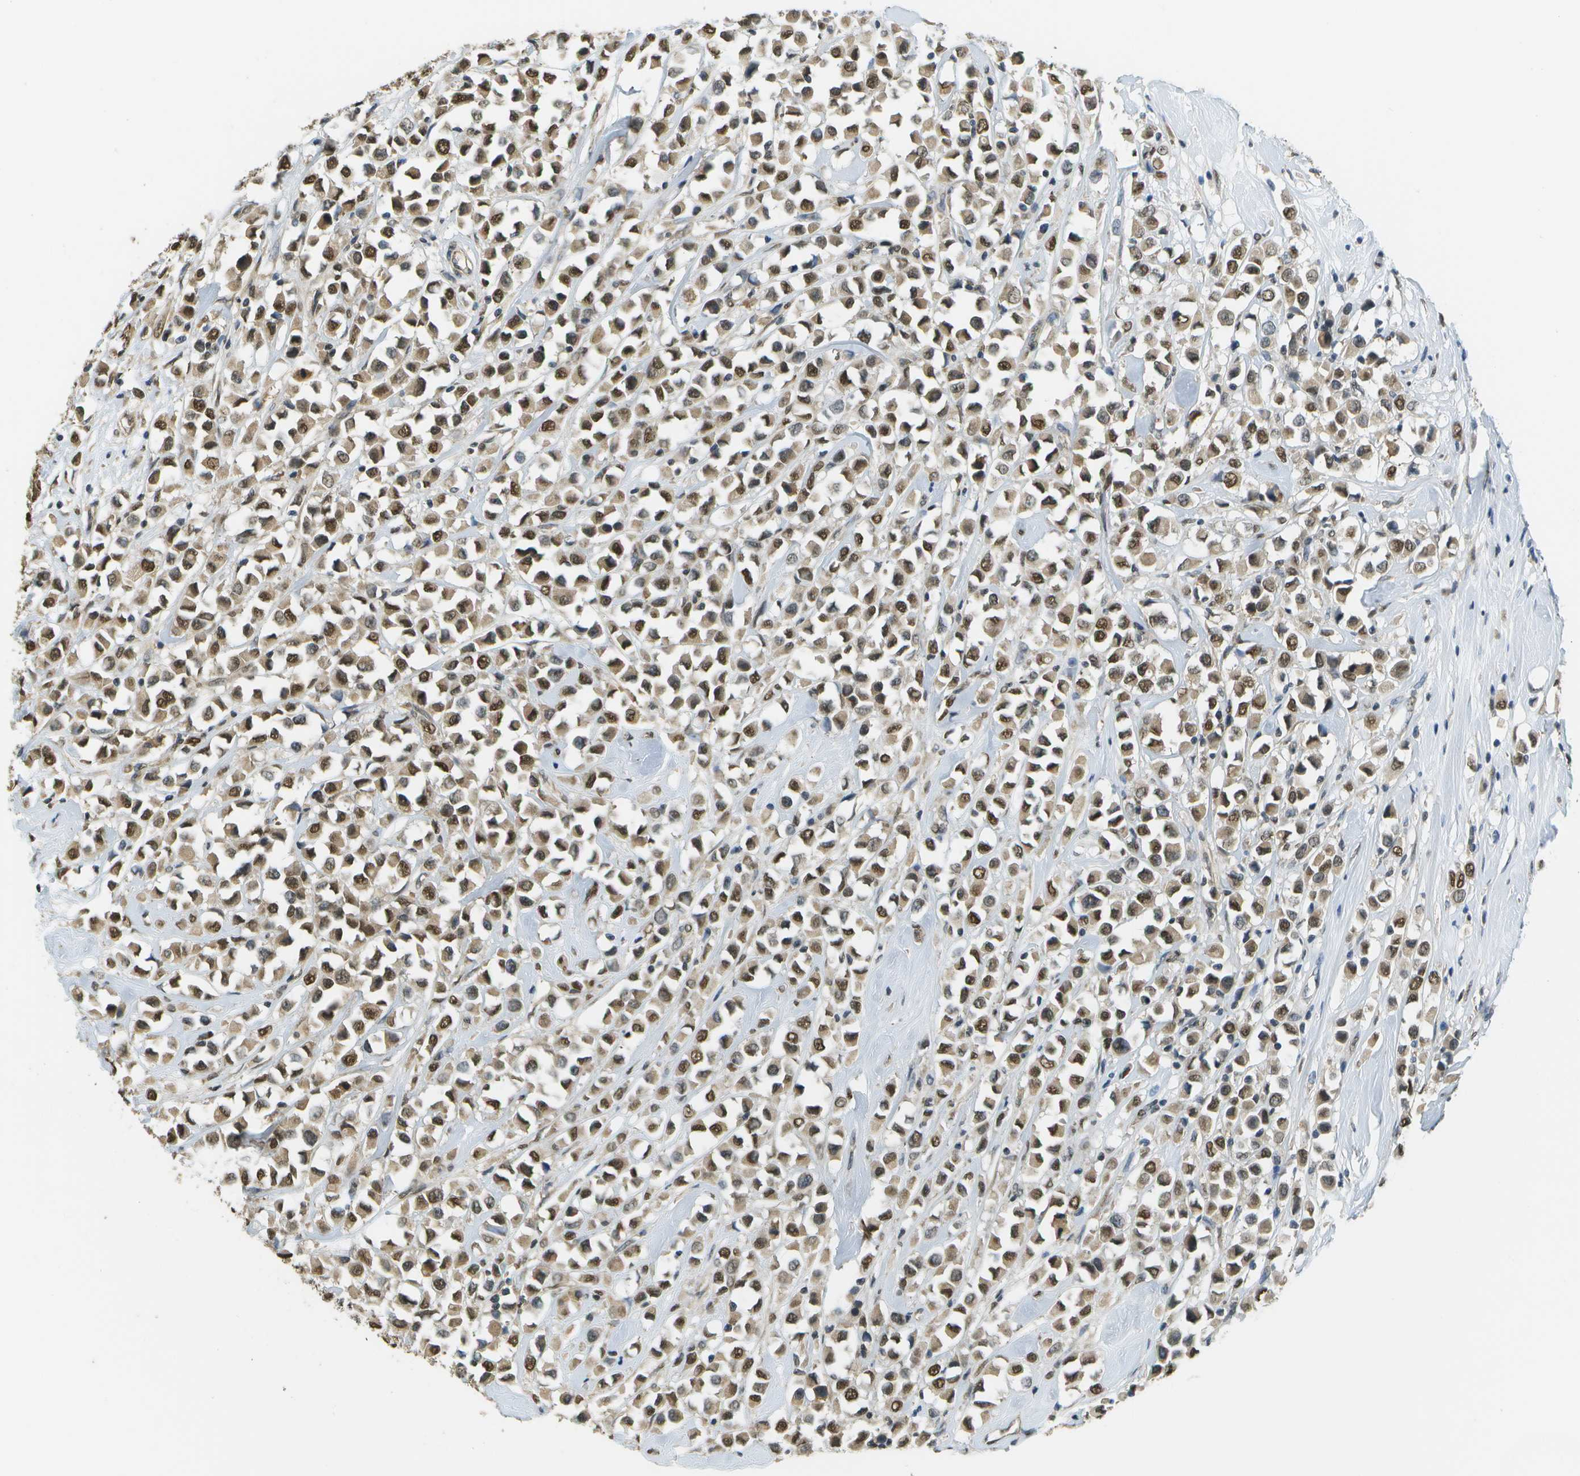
{"staining": {"intensity": "moderate", "quantity": ">75%", "location": "cytoplasmic/membranous,nuclear"}, "tissue": "breast cancer", "cell_type": "Tumor cells", "image_type": "cancer", "snomed": [{"axis": "morphology", "description": "Duct carcinoma"}, {"axis": "topography", "description": "Breast"}], "caption": "Protein analysis of breast cancer (invasive ductal carcinoma) tissue shows moderate cytoplasmic/membranous and nuclear positivity in about >75% of tumor cells. The protein is stained brown, and the nuclei are stained in blue (DAB (3,3'-diaminobenzidine) IHC with brightfield microscopy, high magnification).", "gene": "ABL2", "patient": {"sex": "female", "age": 61}}